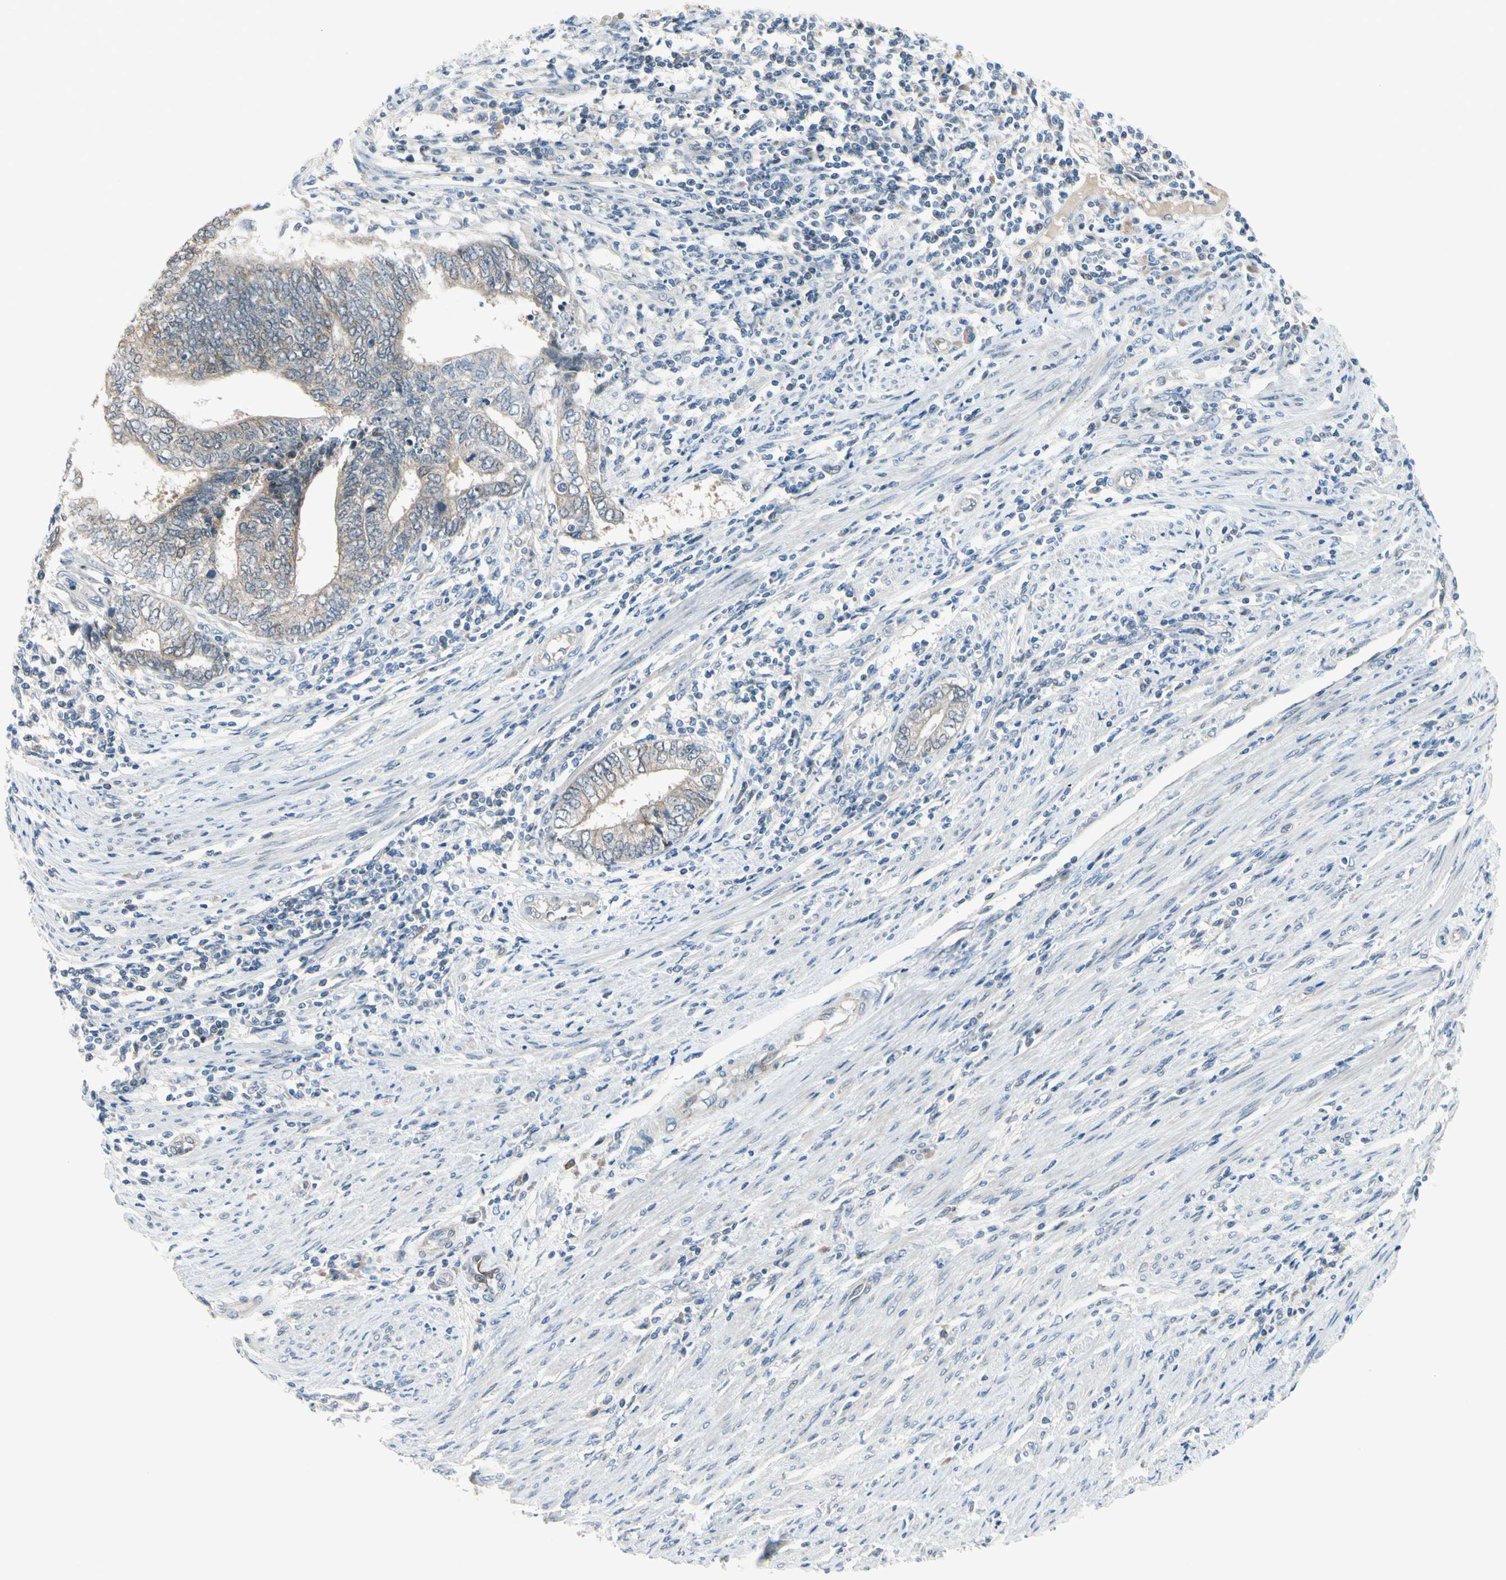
{"staining": {"intensity": "moderate", "quantity": "25%-75%", "location": "cytoplasmic/membranous,nuclear"}, "tissue": "endometrial cancer", "cell_type": "Tumor cells", "image_type": "cancer", "snomed": [{"axis": "morphology", "description": "Adenocarcinoma, NOS"}, {"axis": "topography", "description": "Uterus"}, {"axis": "topography", "description": "Endometrium"}], "caption": "The micrograph reveals immunohistochemical staining of adenocarcinoma (endometrial). There is moderate cytoplasmic/membranous and nuclear positivity is appreciated in approximately 25%-75% of tumor cells.", "gene": "CFAP36", "patient": {"sex": "female", "age": 70}}